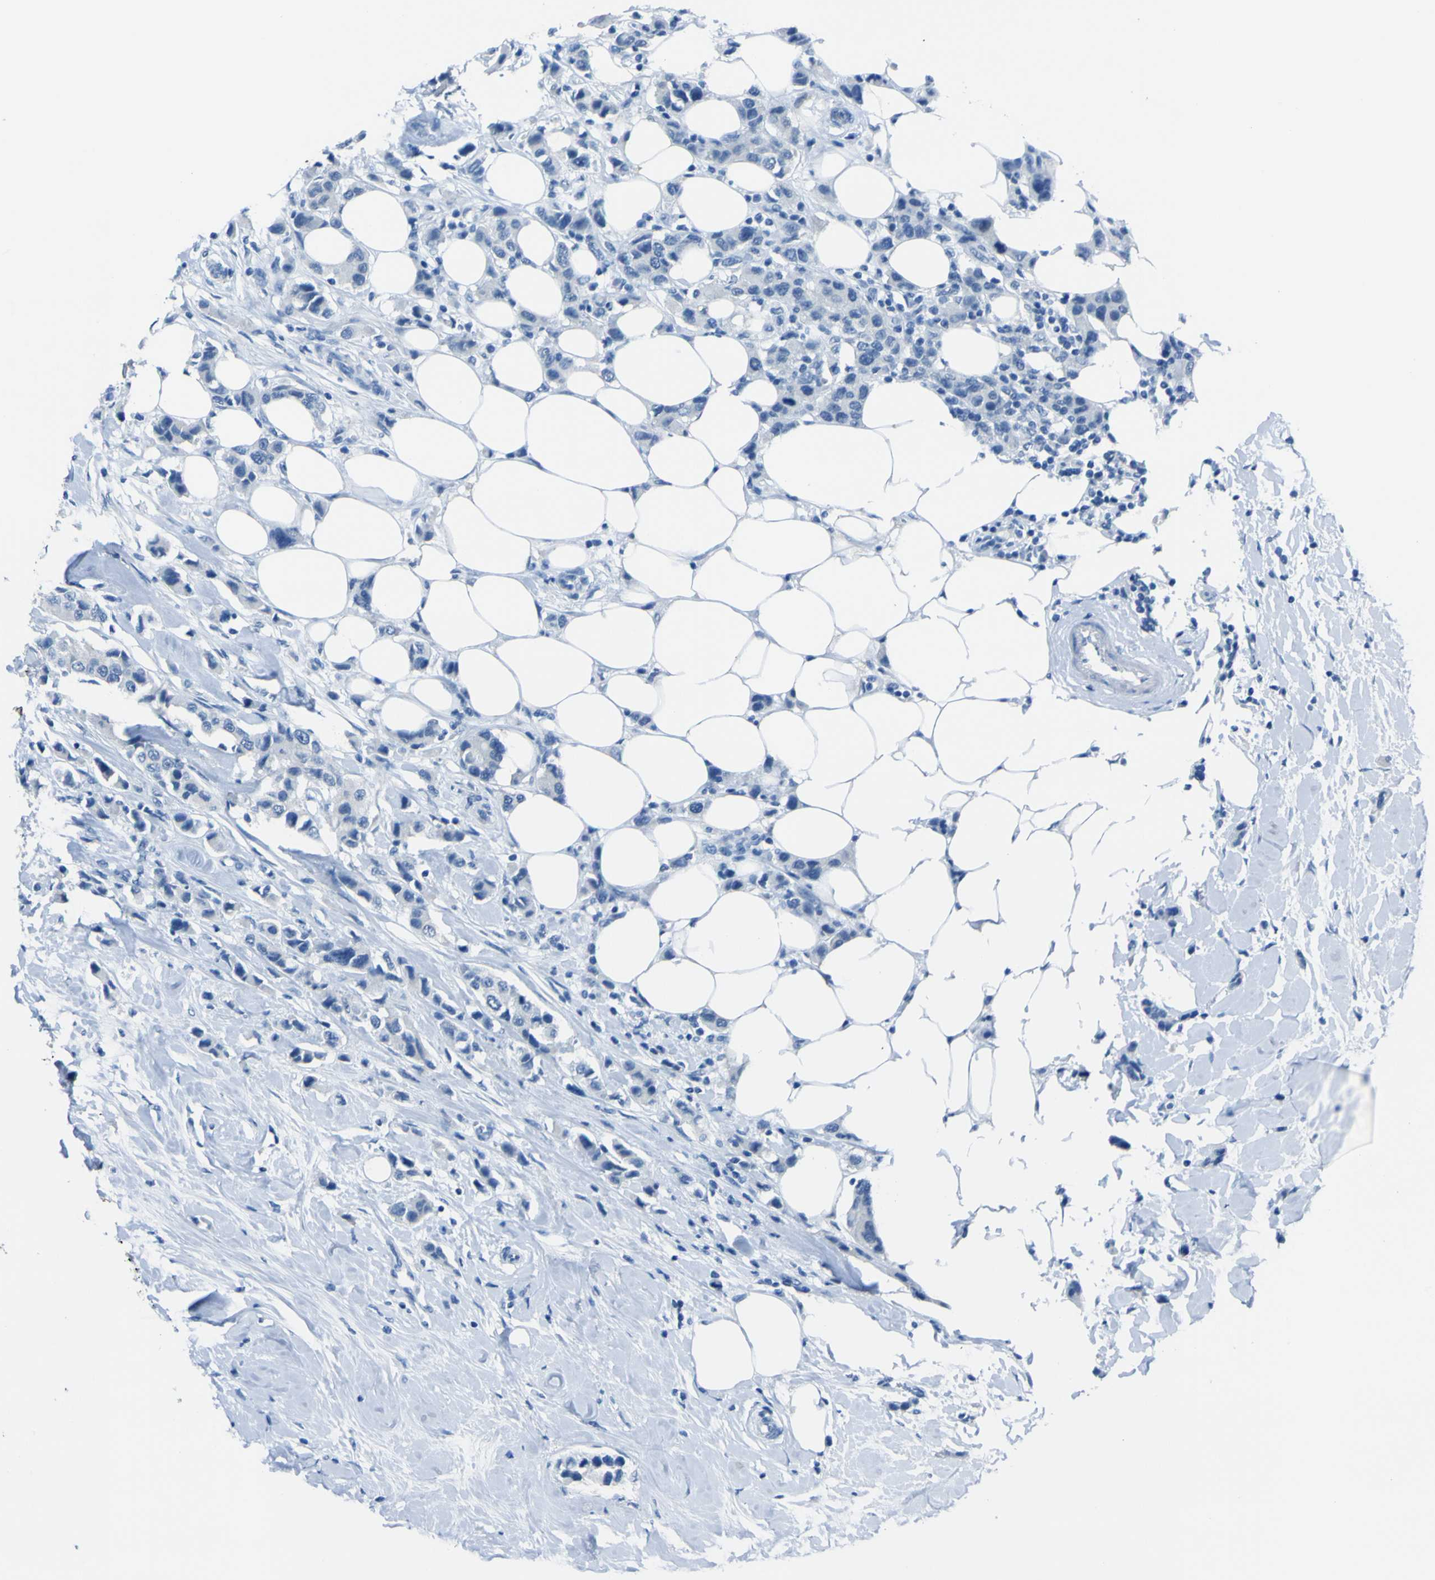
{"staining": {"intensity": "negative", "quantity": "none", "location": "none"}, "tissue": "breast cancer", "cell_type": "Tumor cells", "image_type": "cancer", "snomed": [{"axis": "morphology", "description": "Normal tissue, NOS"}, {"axis": "morphology", "description": "Duct carcinoma"}, {"axis": "topography", "description": "Breast"}], "caption": "There is no significant positivity in tumor cells of breast cancer. (Stains: DAB (3,3'-diaminobenzidine) immunohistochemistry with hematoxylin counter stain, Microscopy: brightfield microscopy at high magnification).", "gene": "PHKG1", "patient": {"sex": "female", "age": 50}}